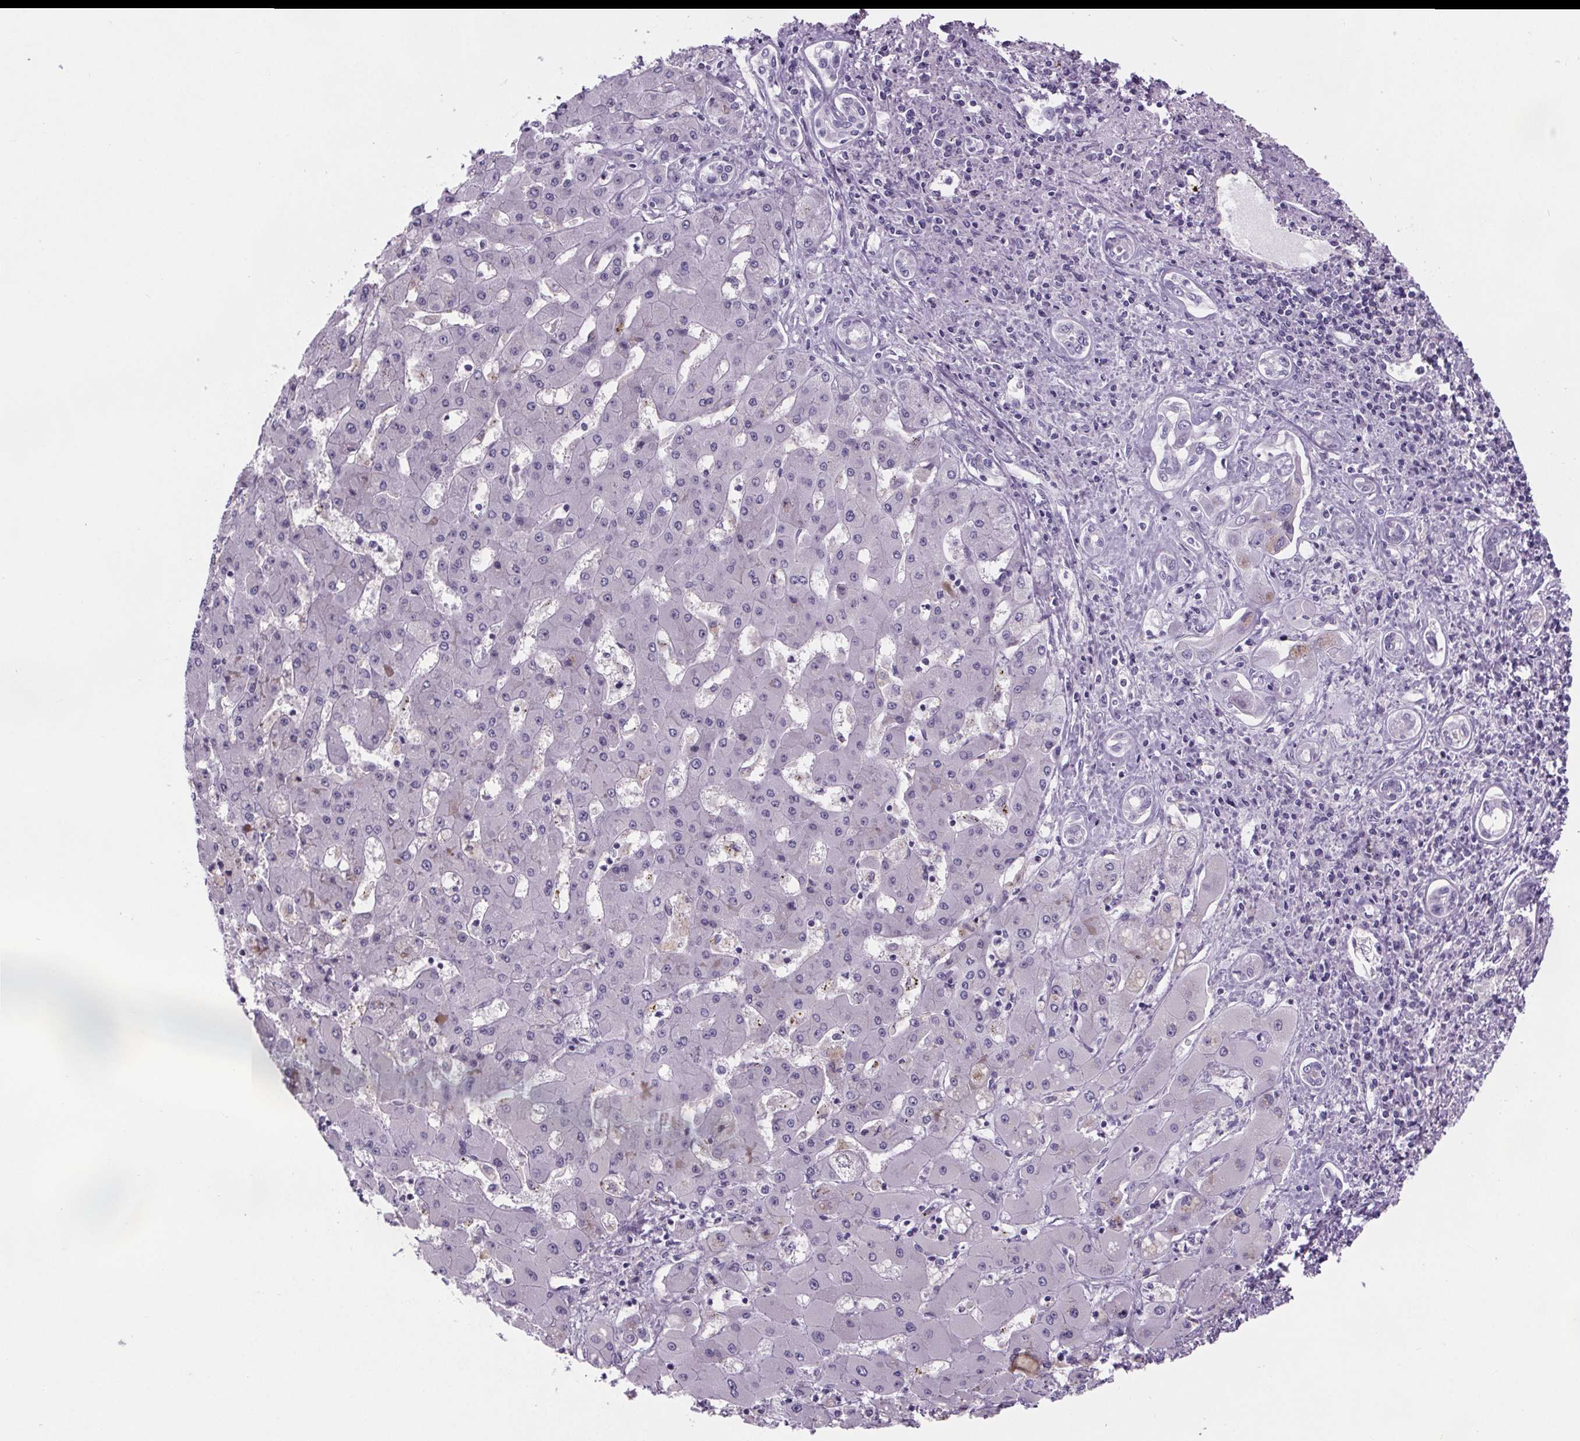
{"staining": {"intensity": "negative", "quantity": "none", "location": "none"}, "tissue": "liver cancer", "cell_type": "Tumor cells", "image_type": "cancer", "snomed": [{"axis": "morphology", "description": "Cholangiocarcinoma"}, {"axis": "topography", "description": "Liver"}], "caption": "Tumor cells are negative for protein expression in human liver cholangiocarcinoma.", "gene": "CUBN", "patient": {"sex": "male", "age": 67}}